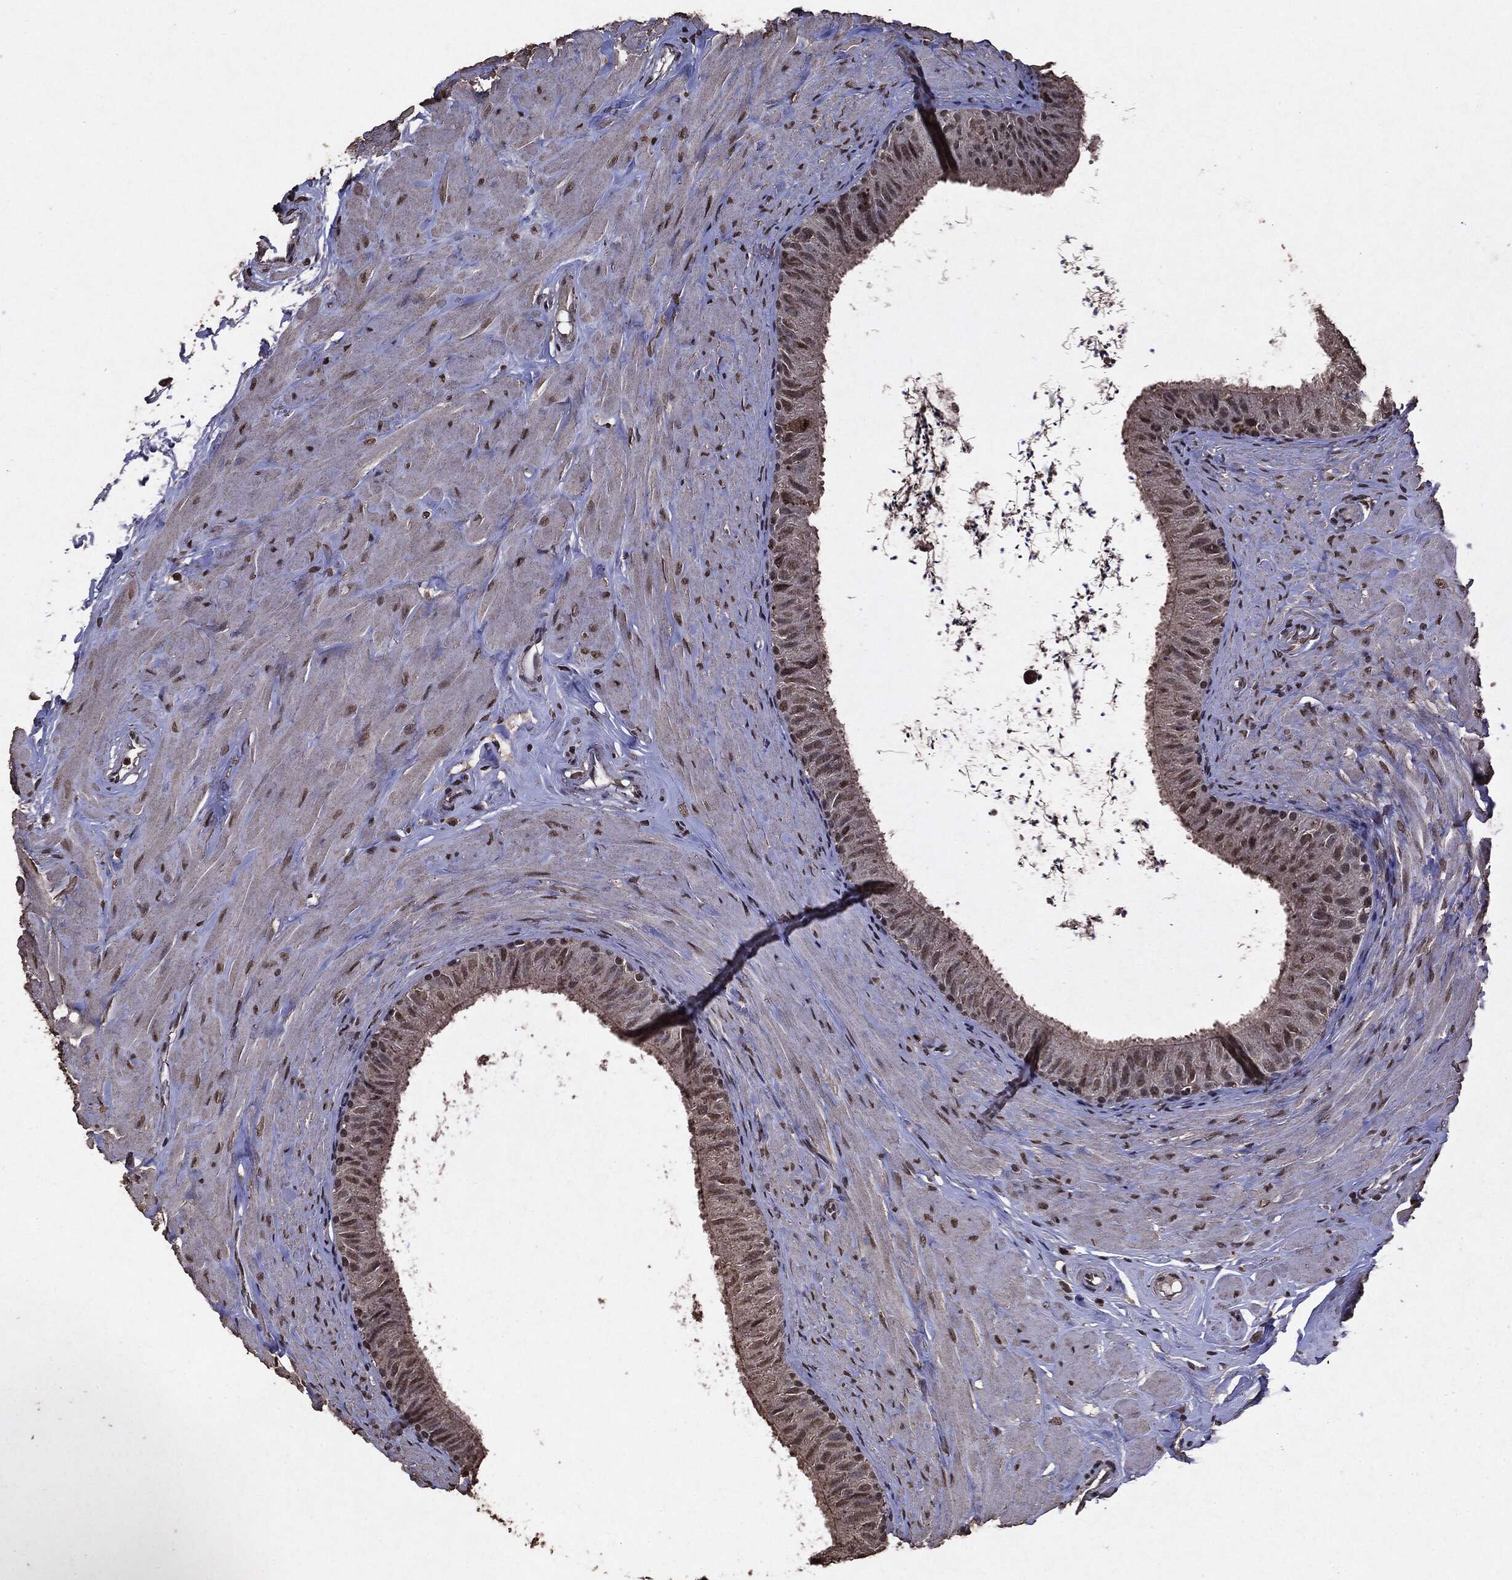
{"staining": {"intensity": "weak", "quantity": "25%-75%", "location": "cytoplasmic/membranous,nuclear"}, "tissue": "epididymis", "cell_type": "Glandular cells", "image_type": "normal", "snomed": [{"axis": "morphology", "description": "Normal tissue, NOS"}, {"axis": "topography", "description": "Epididymis"}], "caption": "An immunohistochemistry (IHC) histopathology image of benign tissue is shown. Protein staining in brown labels weak cytoplasmic/membranous,nuclear positivity in epididymis within glandular cells. The protein is shown in brown color, while the nuclei are stained blue.", "gene": "RAD18", "patient": {"sex": "male", "age": 34}}